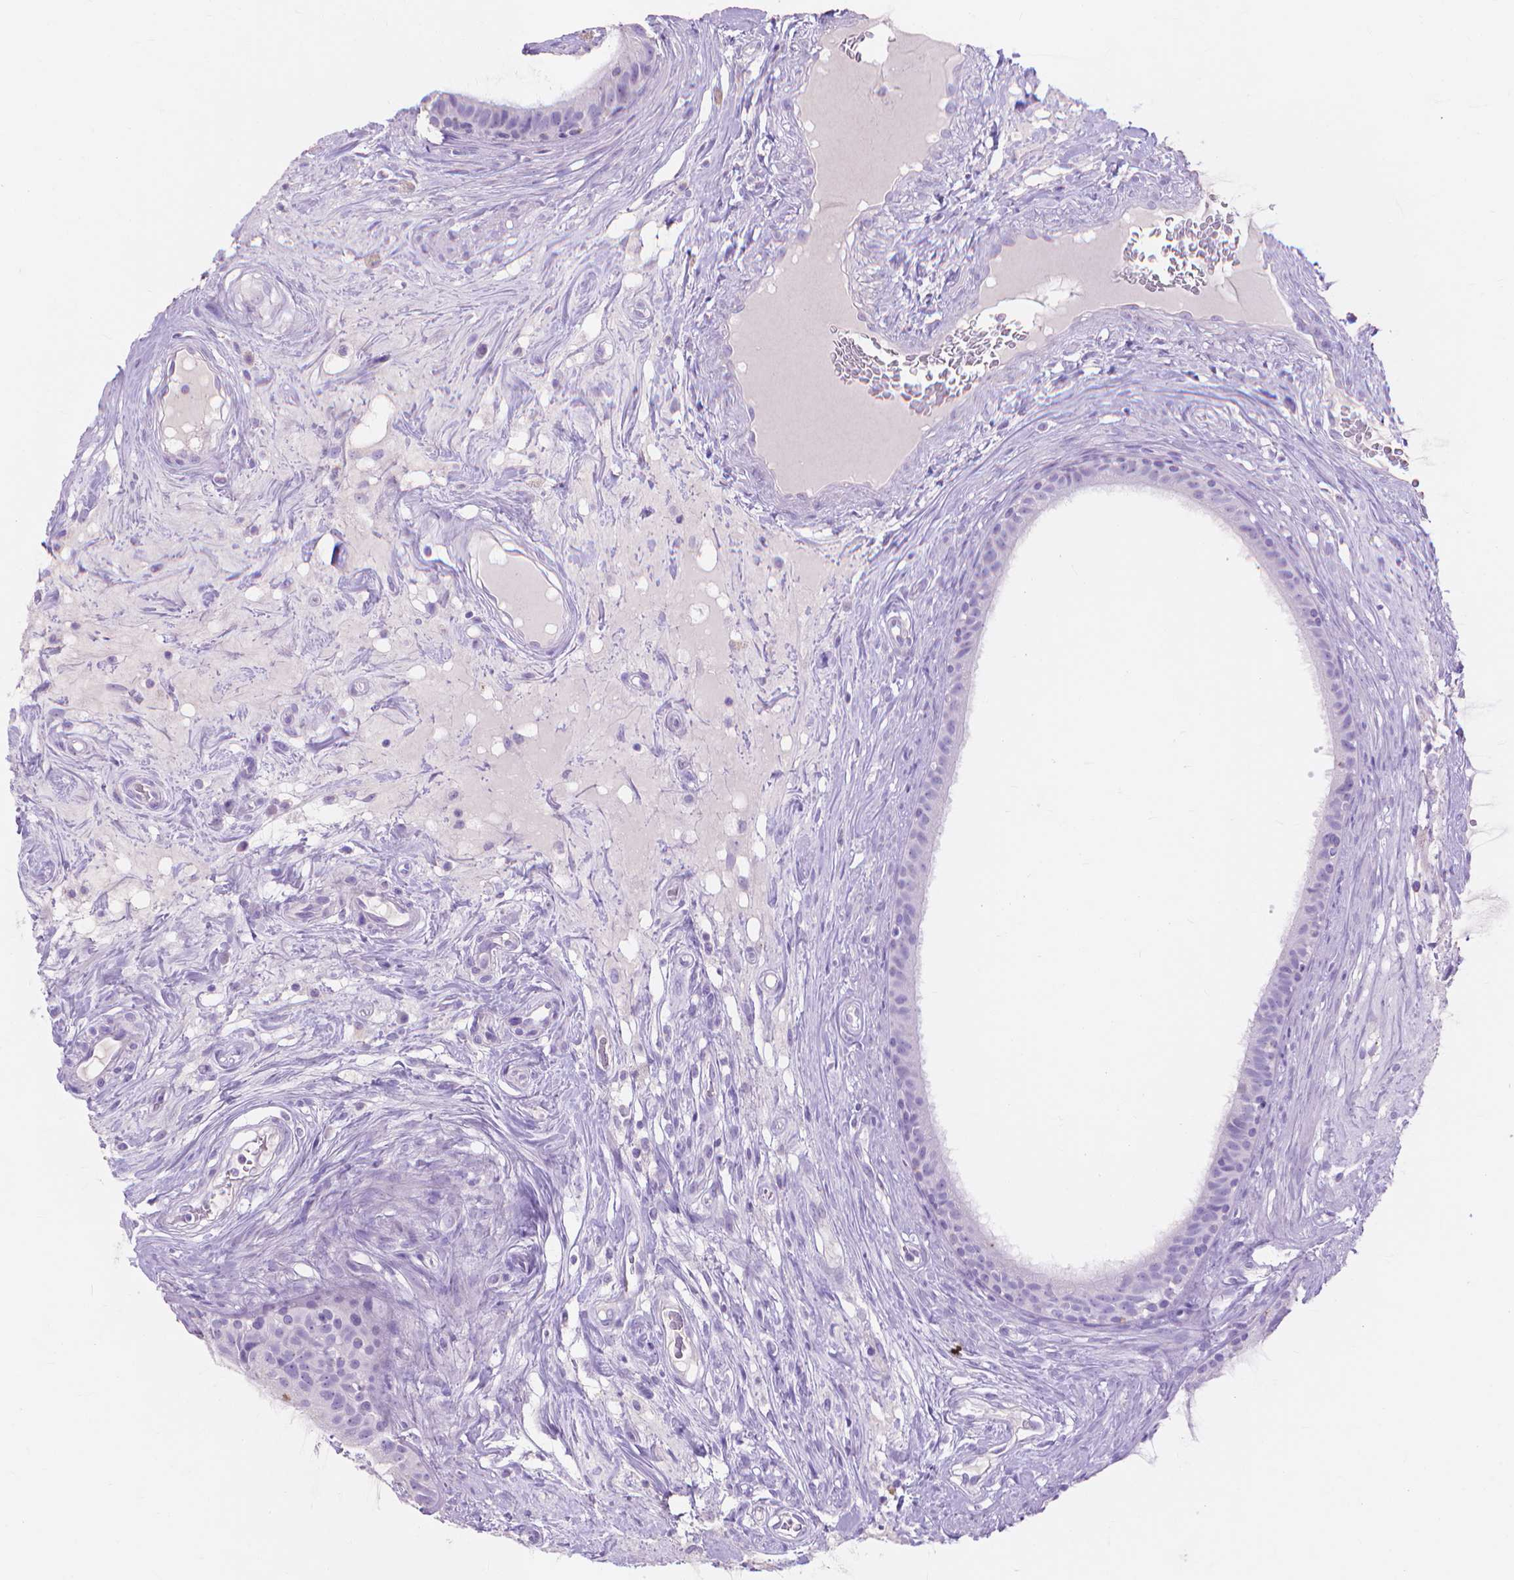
{"staining": {"intensity": "negative", "quantity": "none", "location": "none"}, "tissue": "epididymis", "cell_type": "Glandular cells", "image_type": "normal", "snomed": [{"axis": "morphology", "description": "Normal tissue, NOS"}, {"axis": "topography", "description": "Epididymis"}], "caption": "Protein analysis of normal epididymis exhibits no significant expression in glandular cells.", "gene": "MMP11", "patient": {"sex": "male", "age": 59}}